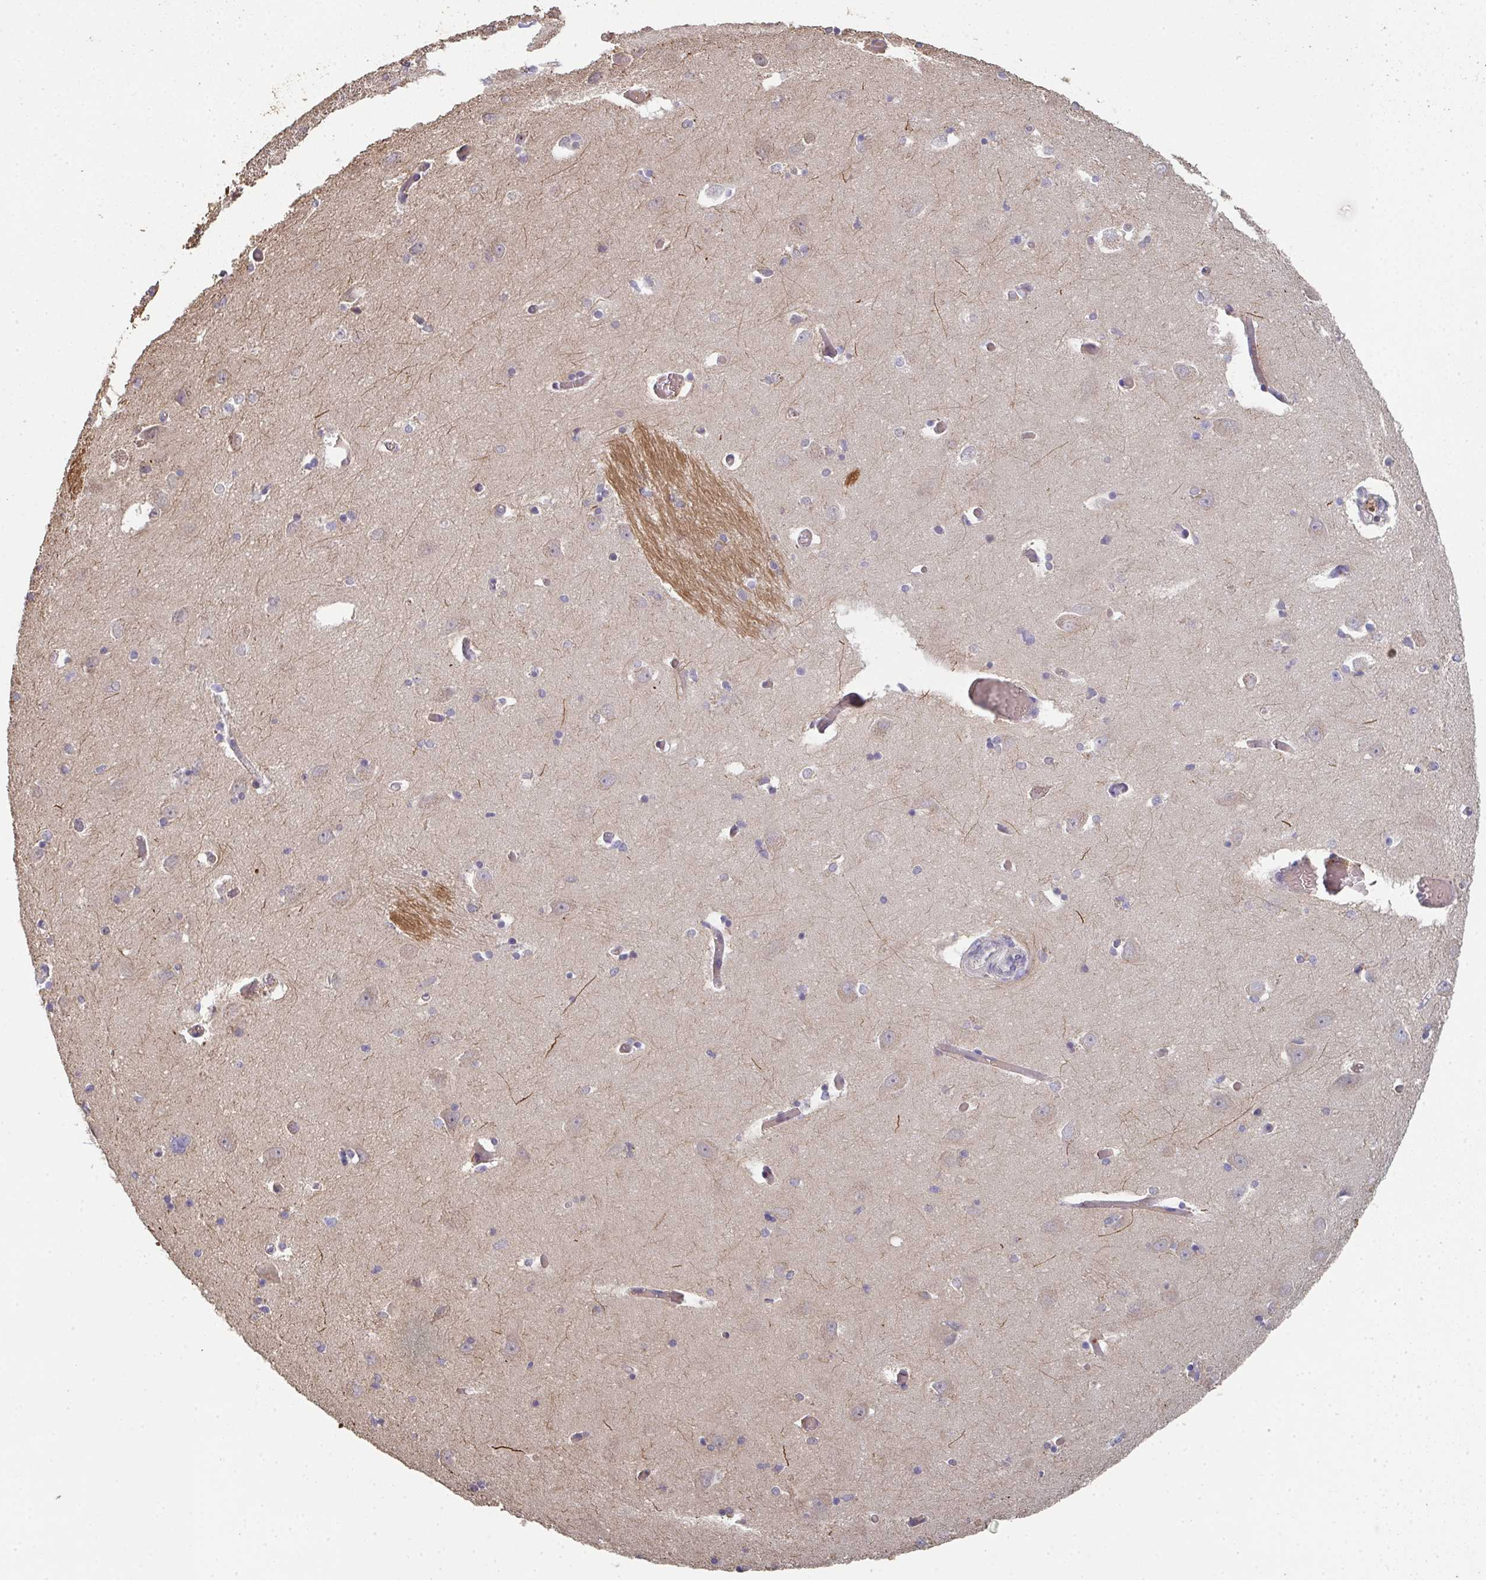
{"staining": {"intensity": "negative", "quantity": "none", "location": "none"}, "tissue": "caudate", "cell_type": "Glial cells", "image_type": "normal", "snomed": [{"axis": "morphology", "description": "Normal tissue, NOS"}, {"axis": "topography", "description": "Lateral ventricle wall"}, {"axis": "topography", "description": "Hippocampus"}], "caption": "High magnification brightfield microscopy of benign caudate stained with DAB (brown) and counterstained with hematoxylin (blue): glial cells show no significant staining.", "gene": "POLG", "patient": {"sex": "female", "age": 63}}